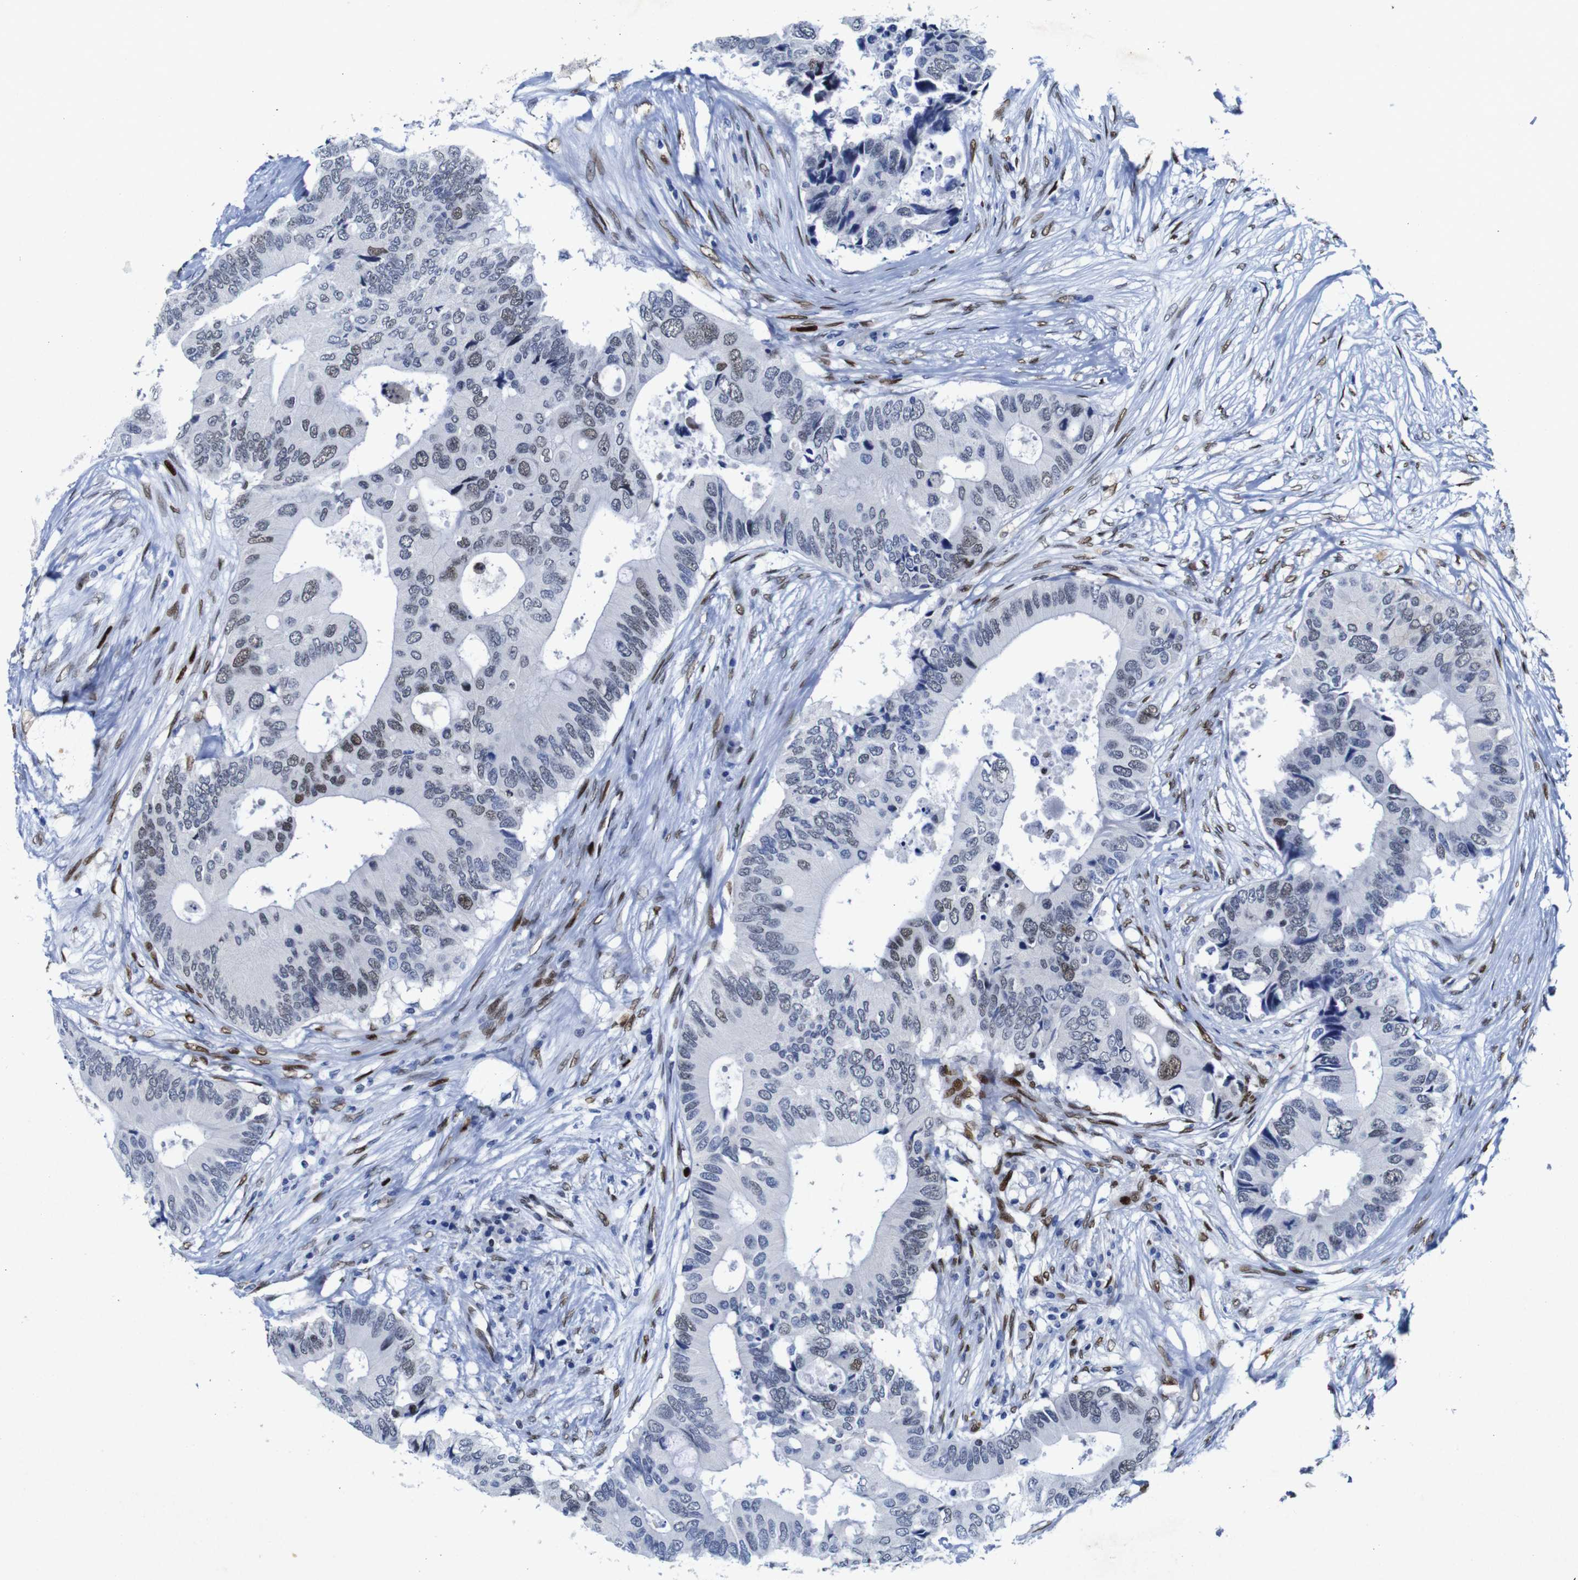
{"staining": {"intensity": "weak", "quantity": "<25%", "location": "nuclear"}, "tissue": "colorectal cancer", "cell_type": "Tumor cells", "image_type": "cancer", "snomed": [{"axis": "morphology", "description": "Adenocarcinoma, NOS"}, {"axis": "topography", "description": "Colon"}], "caption": "Colorectal adenocarcinoma was stained to show a protein in brown. There is no significant expression in tumor cells.", "gene": "FOSL2", "patient": {"sex": "male", "age": 71}}